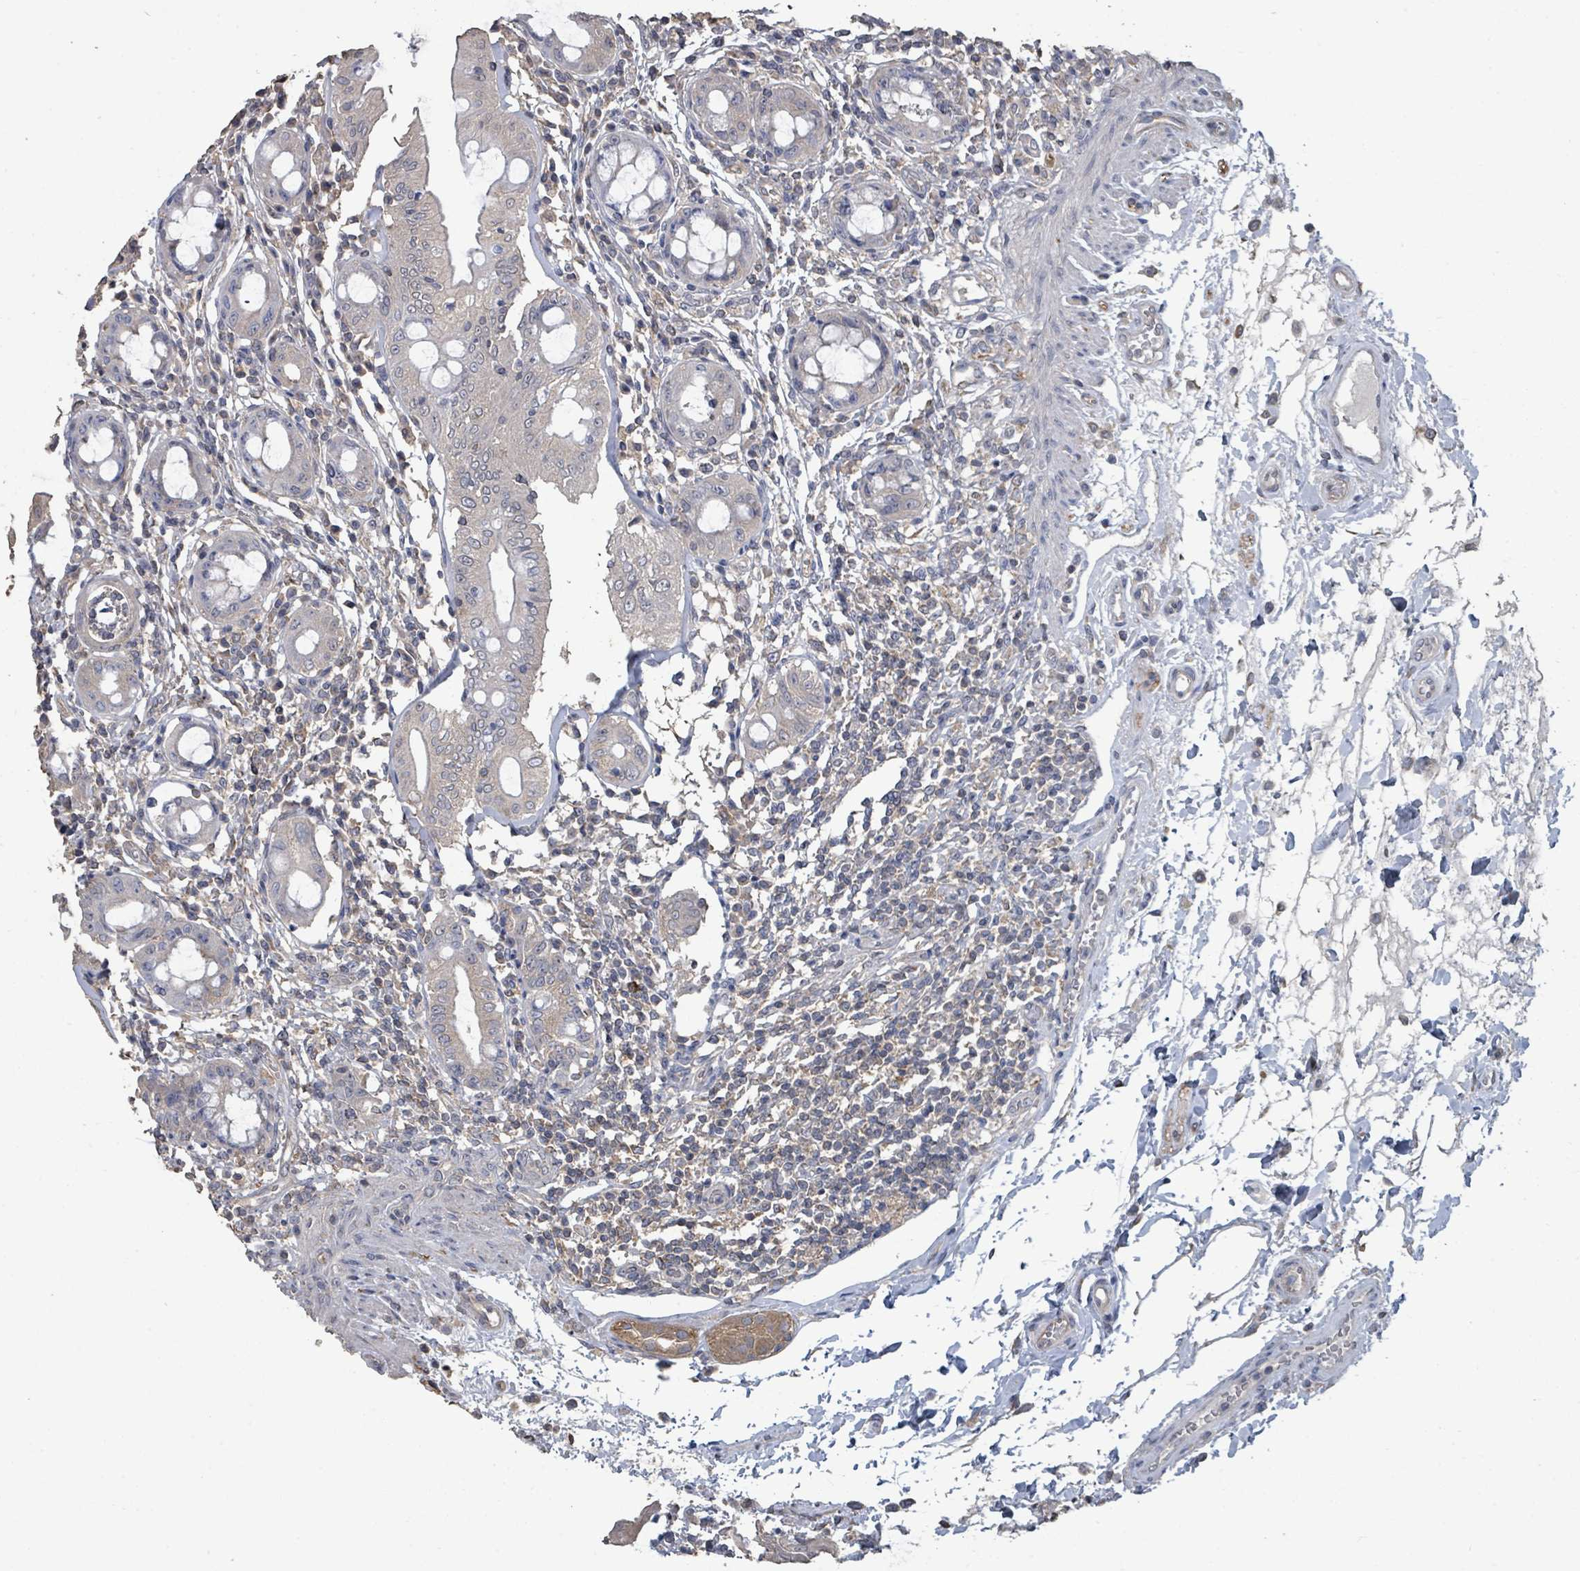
{"staining": {"intensity": "moderate", "quantity": "25%-75%", "location": "cytoplasmic/membranous"}, "tissue": "rectum", "cell_type": "Glandular cells", "image_type": "normal", "snomed": [{"axis": "morphology", "description": "Normal tissue, NOS"}, {"axis": "topography", "description": "Rectum"}], "caption": "Protein positivity by immunohistochemistry reveals moderate cytoplasmic/membranous expression in about 25%-75% of glandular cells in normal rectum.", "gene": "SLC9A7", "patient": {"sex": "female", "age": 57}}